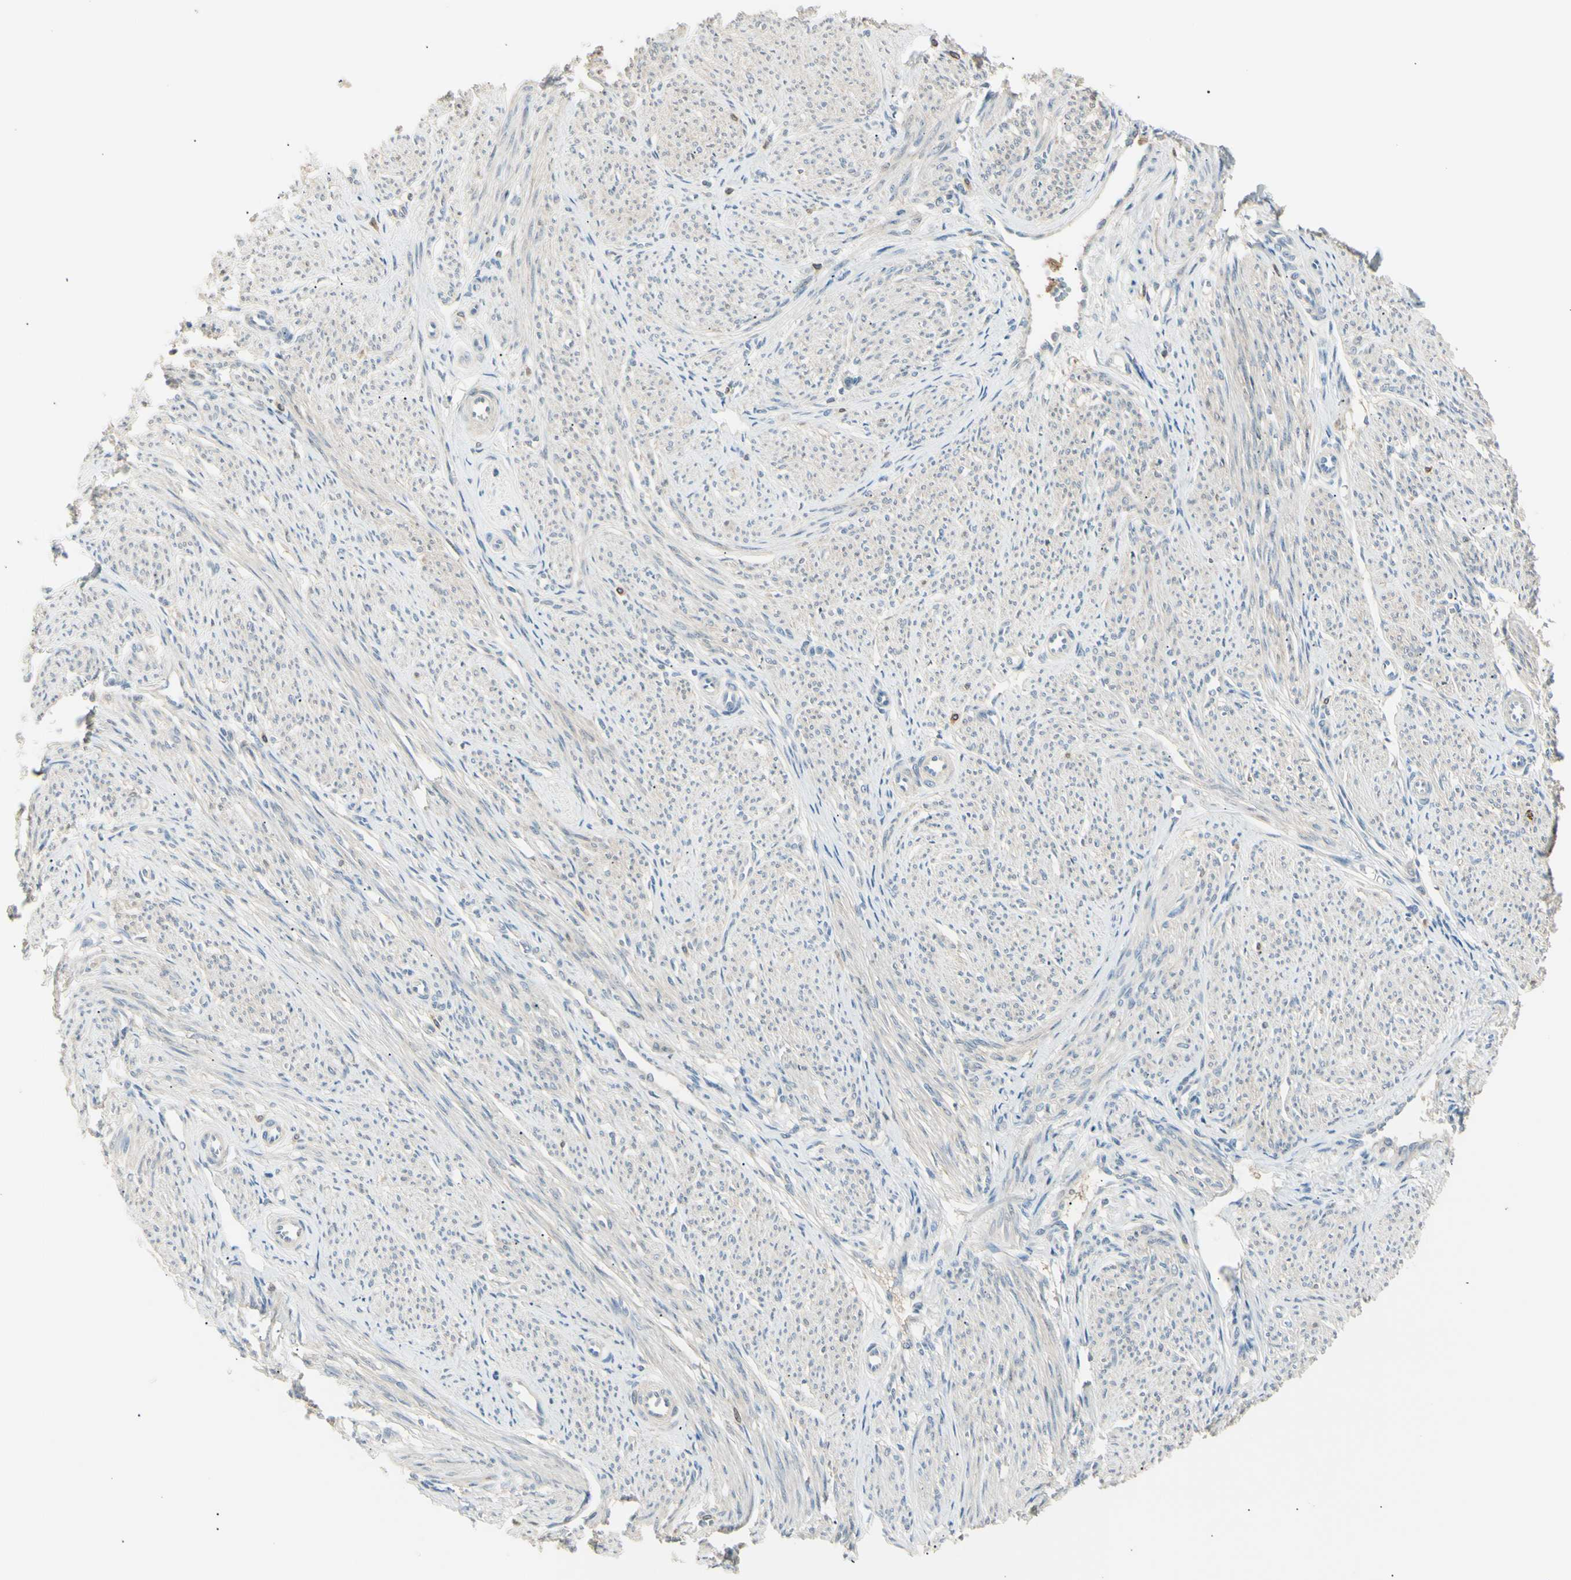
{"staining": {"intensity": "weak", "quantity": "25%-75%", "location": "cytoplasmic/membranous"}, "tissue": "smooth muscle", "cell_type": "Smooth muscle cells", "image_type": "normal", "snomed": [{"axis": "morphology", "description": "Normal tissue, NOS"}, {"axis": "topography", "description": "Smooth muscle"}], "caption": "A micrograph showing weak cytoplasmic/membranous positivity in approximately 25%-75% of smooth muscle cells in normal smooth muscle, as visualized by brown immunohistochemical staining.", "gene": "LHPP", "patient": {"sex": "female", "age": 65}}